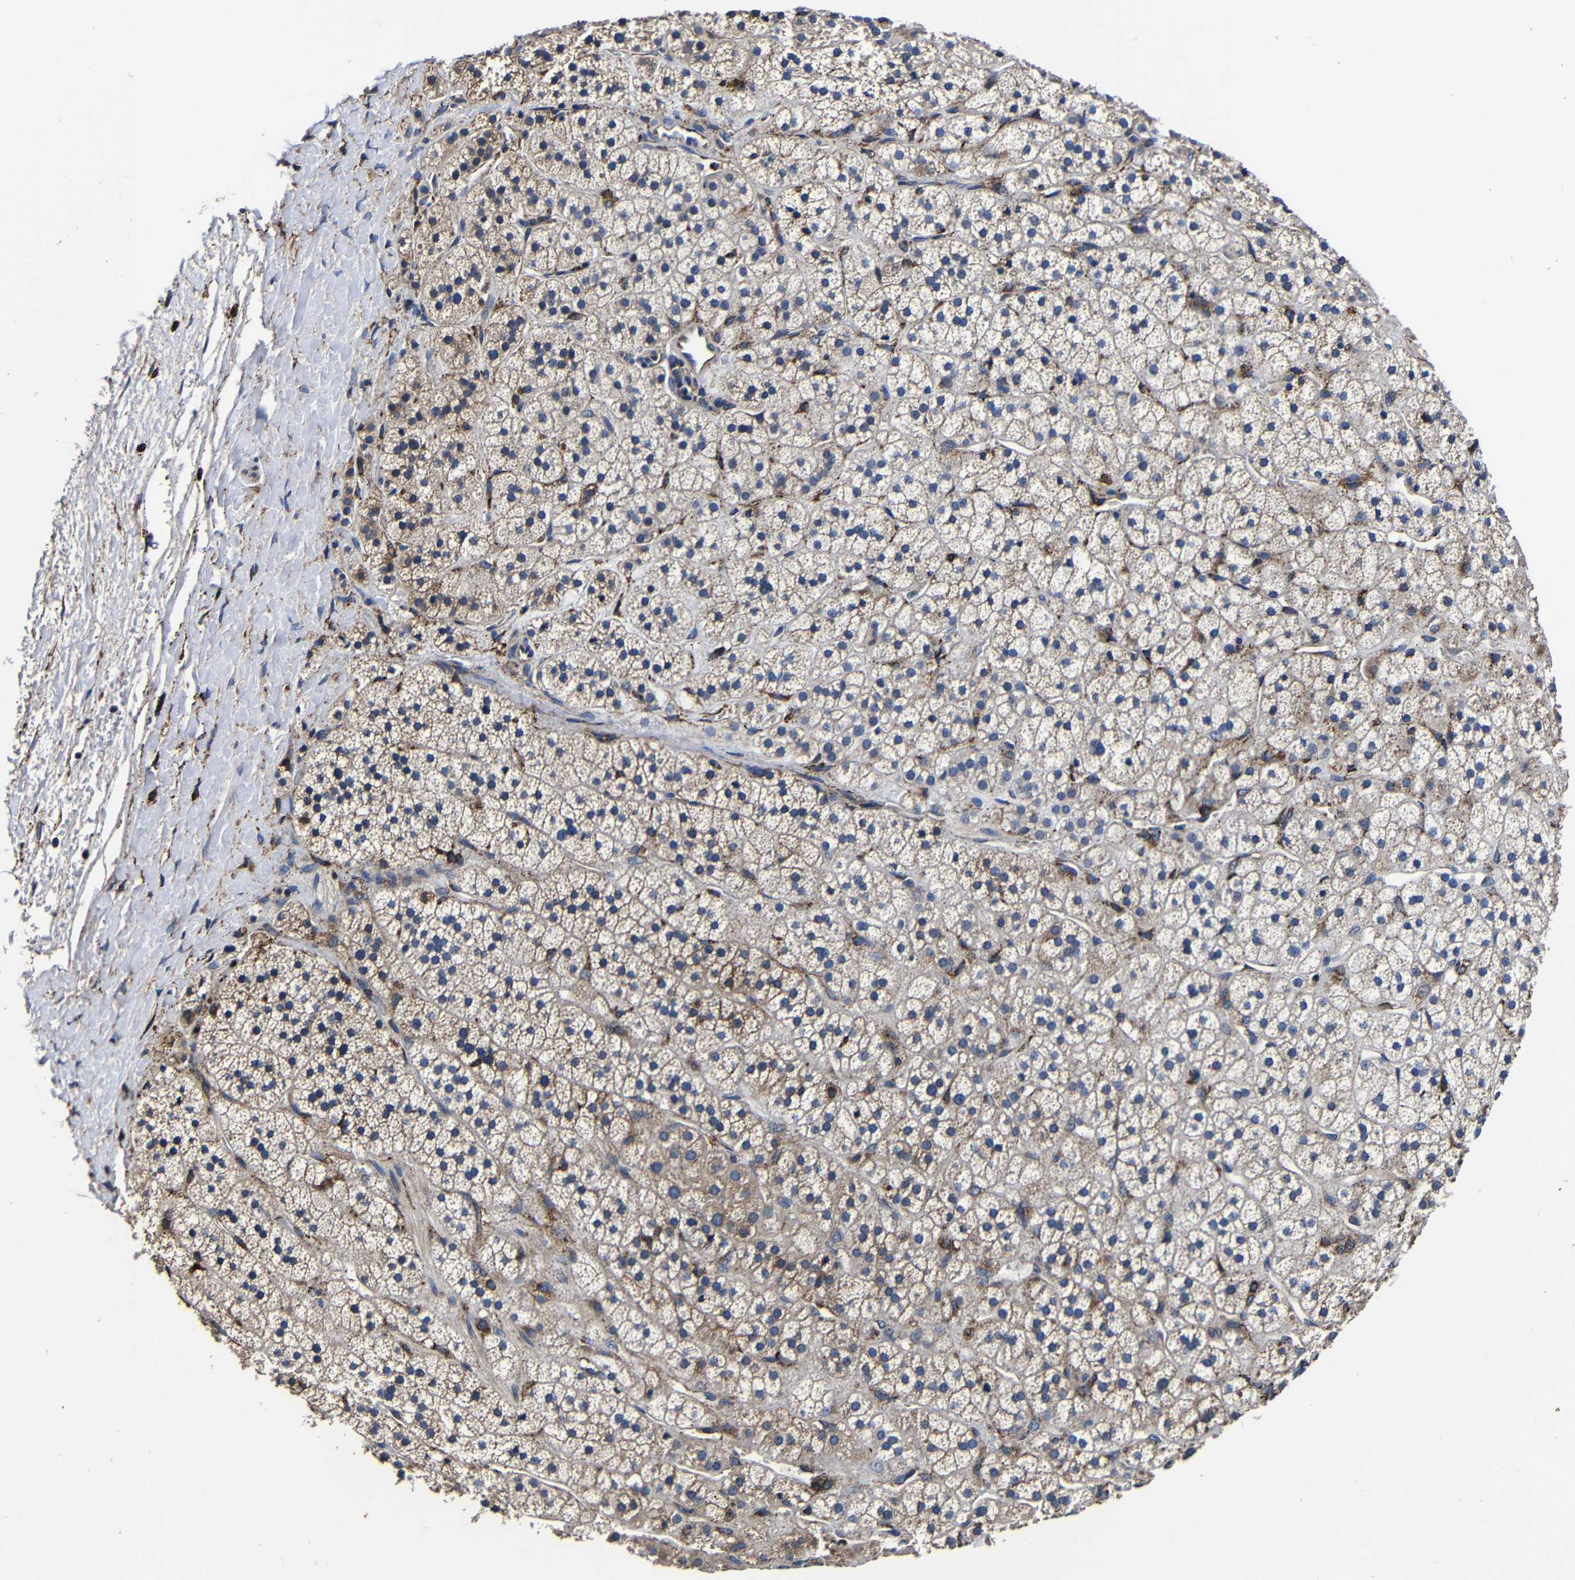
{"staining": {"intensity": "moderate", "quantity": "25%-75%", "location": "cytoplasmic/membranous"}, "tissue": "adrenal gland", "cell_type": "Glandular cells", "image_type": "normal", "snomed": [{"axis": "morphology", "description": "Normal tissue, NOS"}, {"axis": "topography", "description": "Adrenal gland"}], "caption": "An IHC micrograph of normal tissue is shown. Protein staining in brown labels moderate cytoplasmic/membranous positivity in adrenal gland within glandular cells.", "gene": "SCN9A", "patient": {"sex": "male", "age": 56}}